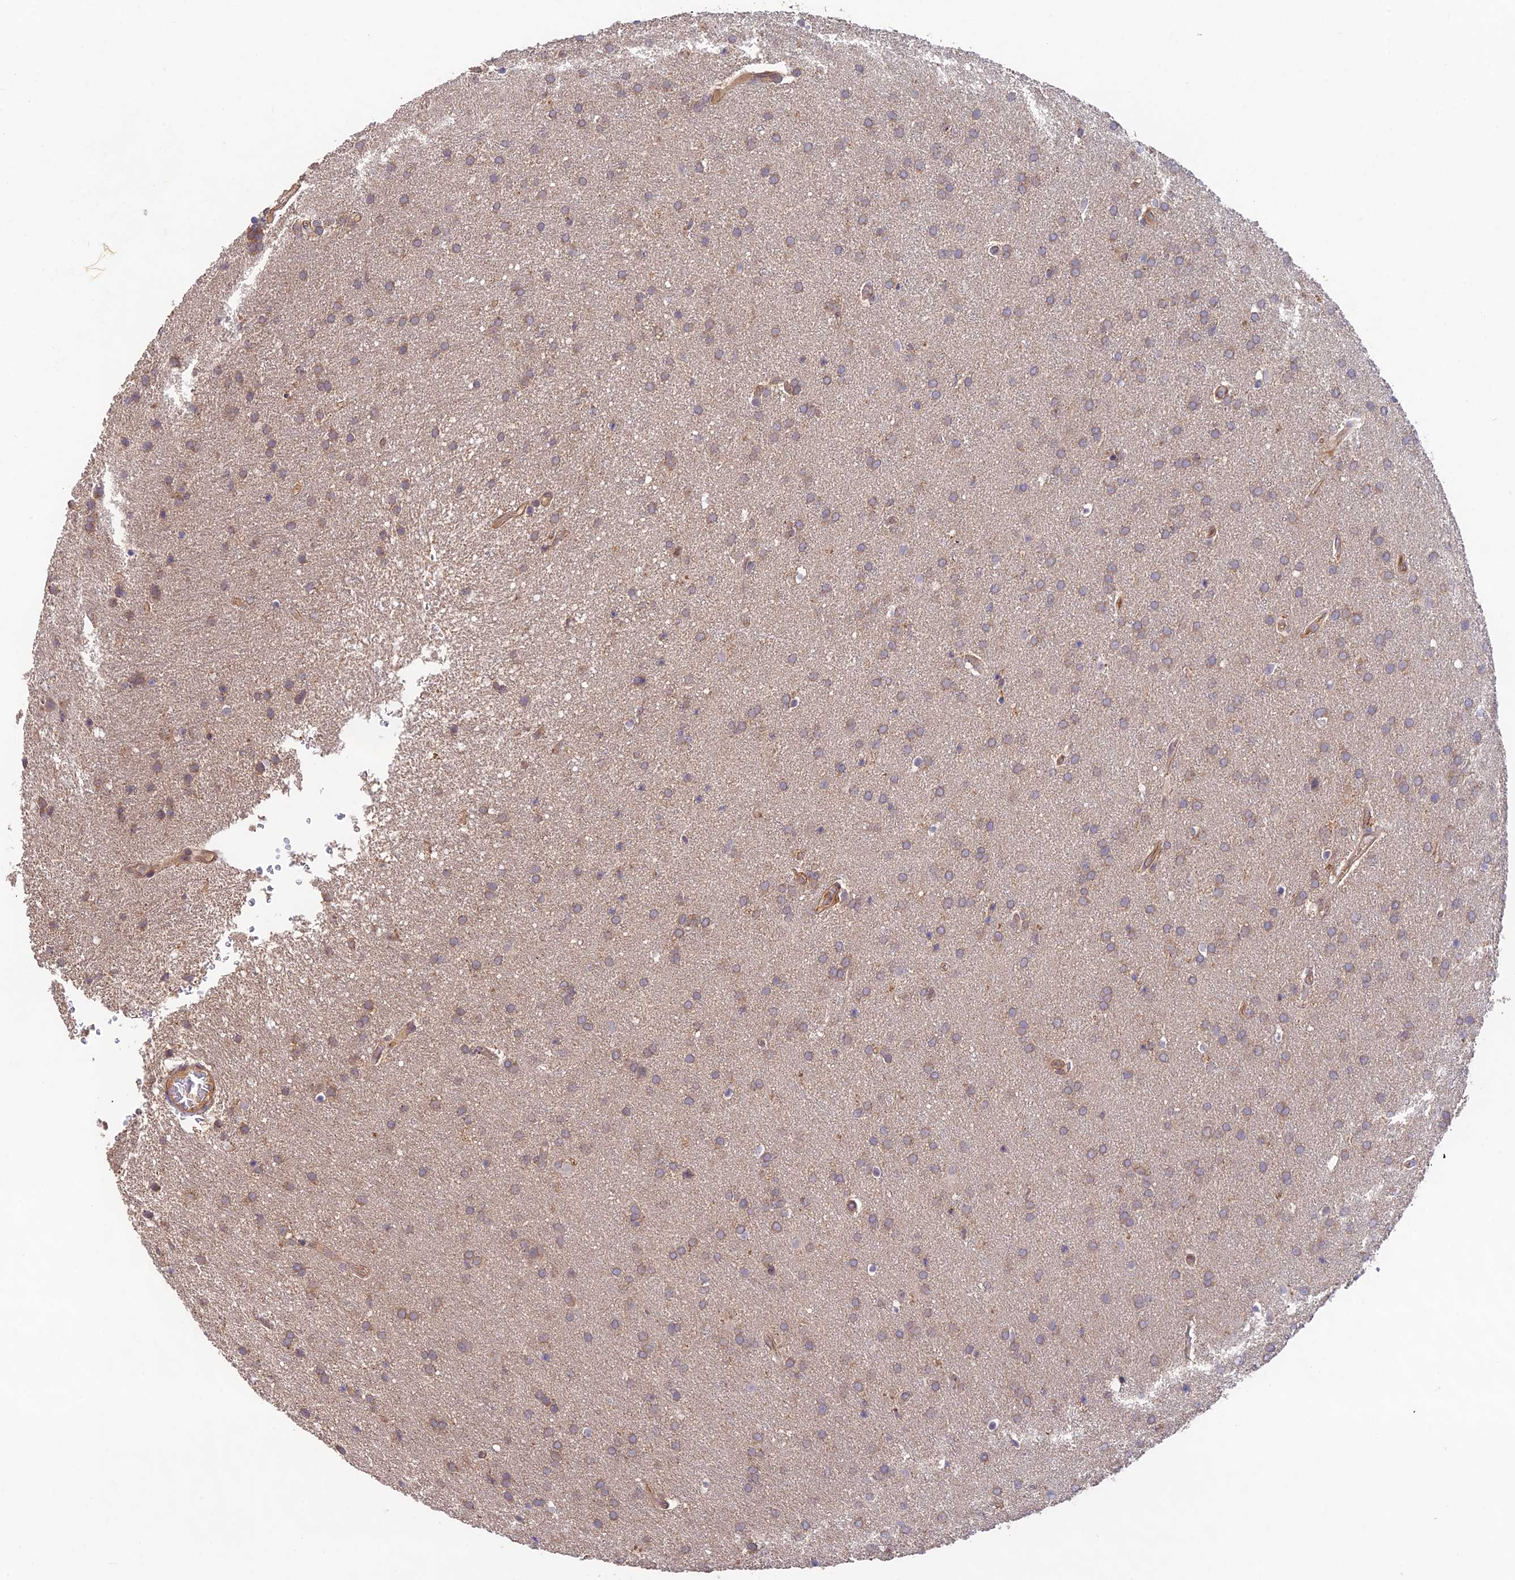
{"staining": {"intensity": "weak", "quantity": "25%-75%", "location": "cytoplasmic/membranous"}, "tissue": "glioma", "cell_type": "Tumor cells", "image_type": "cancer", "snomed": [{"axis": "morphology", "description": "Glioma, malignant, Low grade"}, {"axis": "topography", "description": "Brain"}], "caption": "A micrograph of human glioma stained for a protein reveals weak cytoplasmic/membranous brown staining in tumor cells.", "gene": "CLCF1", "patient": {"sex": "female", "age": 32}}